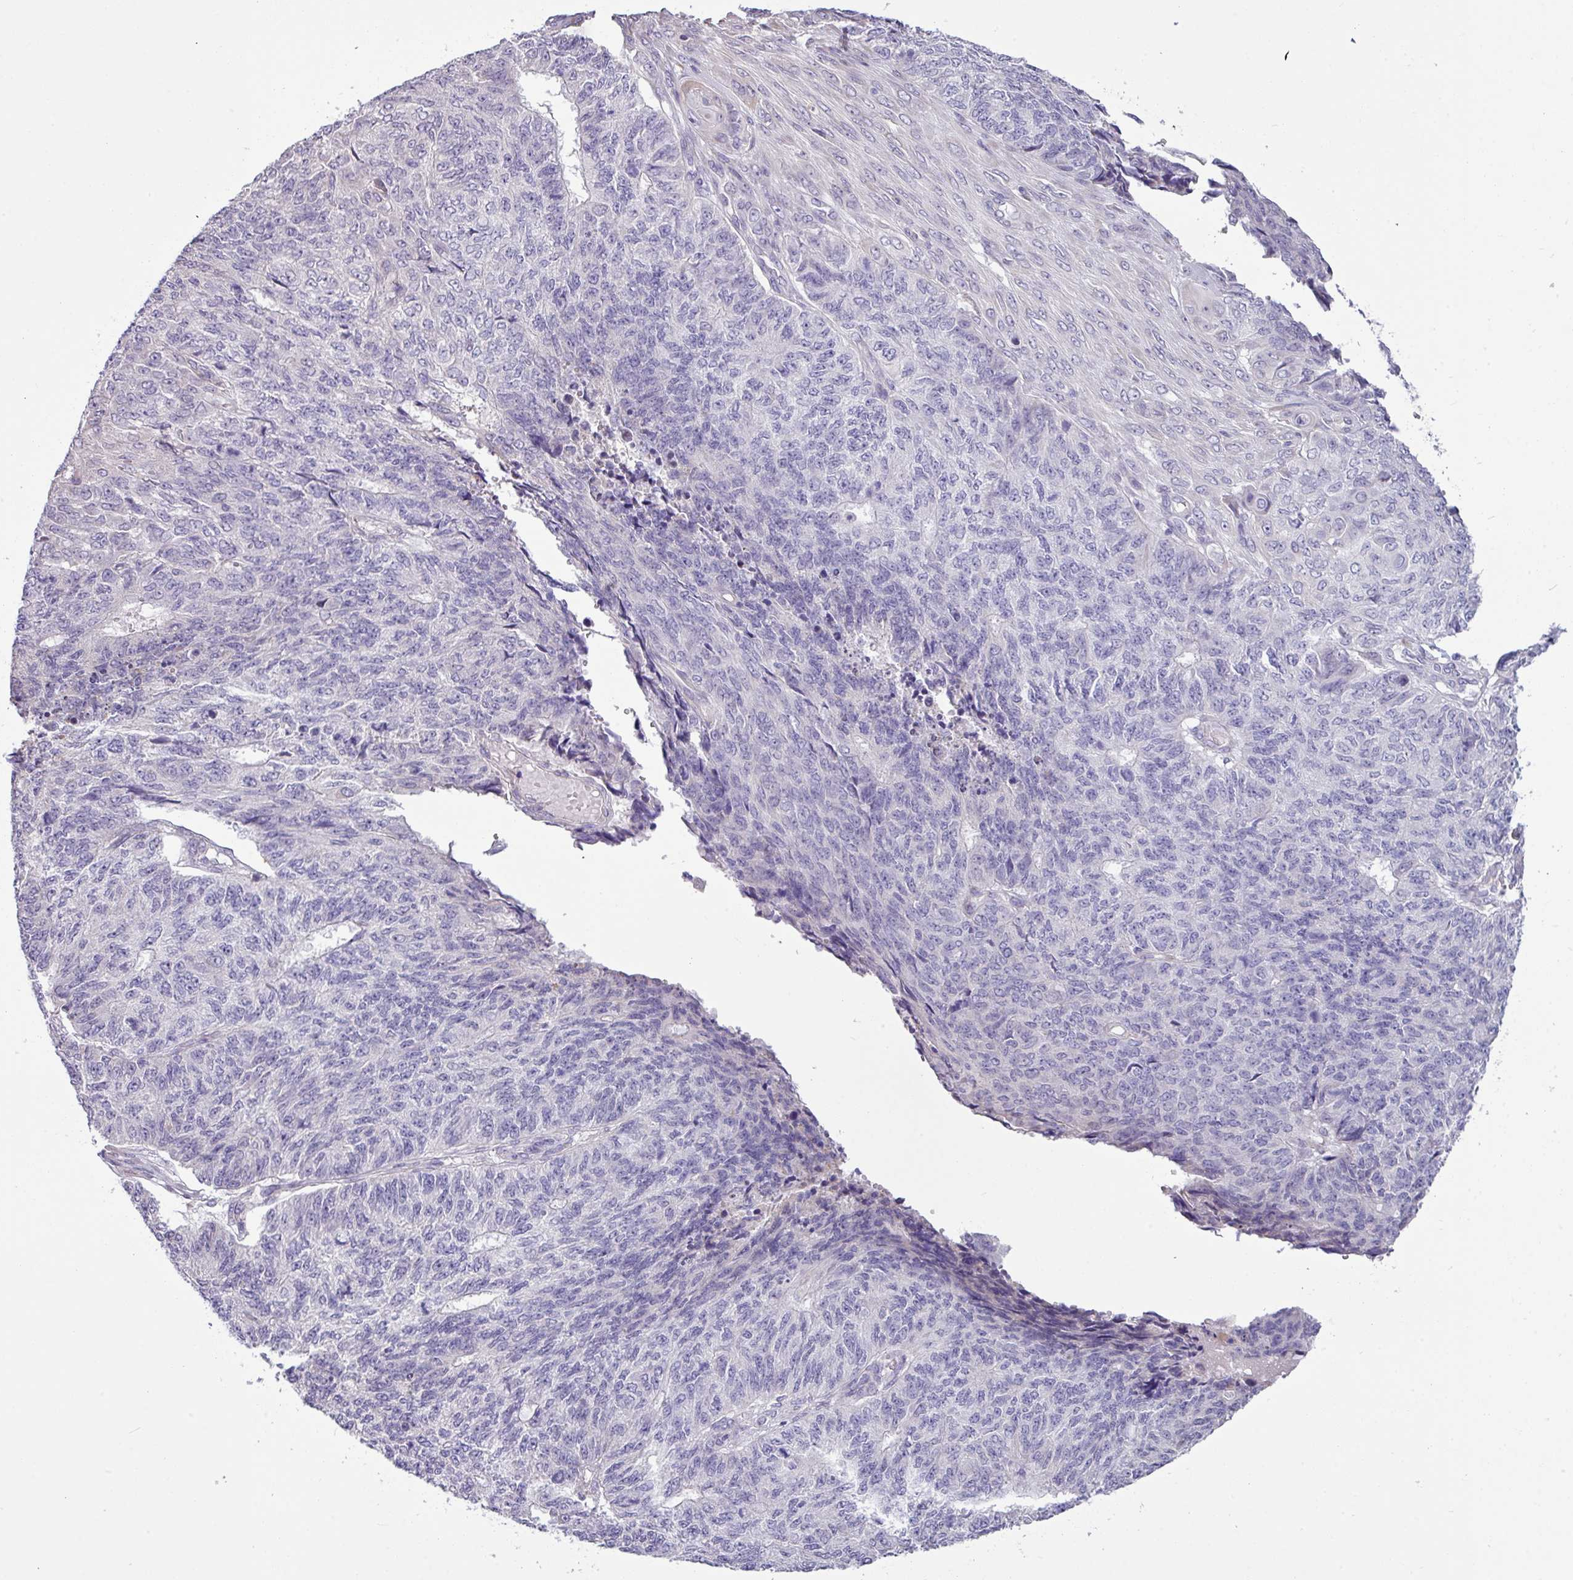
{"staining": {"intensity": "negative", "quantity": "none", "location": "none"}, "tissue": "endometrial cancer", "cell_type": "Tumor cells", "image_type": "cancer", "snomed": [{"axis": "morphology", "description": "Adenocarcinoma, NOS"}, {"axis": "topography", "description": "Endometrium"}], "caption": "Tumor cells are negative for brown protein staining in endometrial cancer. (Immunohistochemistry, brightfield microscopy, high magnification).", "gene": "IRGC", "patient": {"sex": "female", "age": 32}}